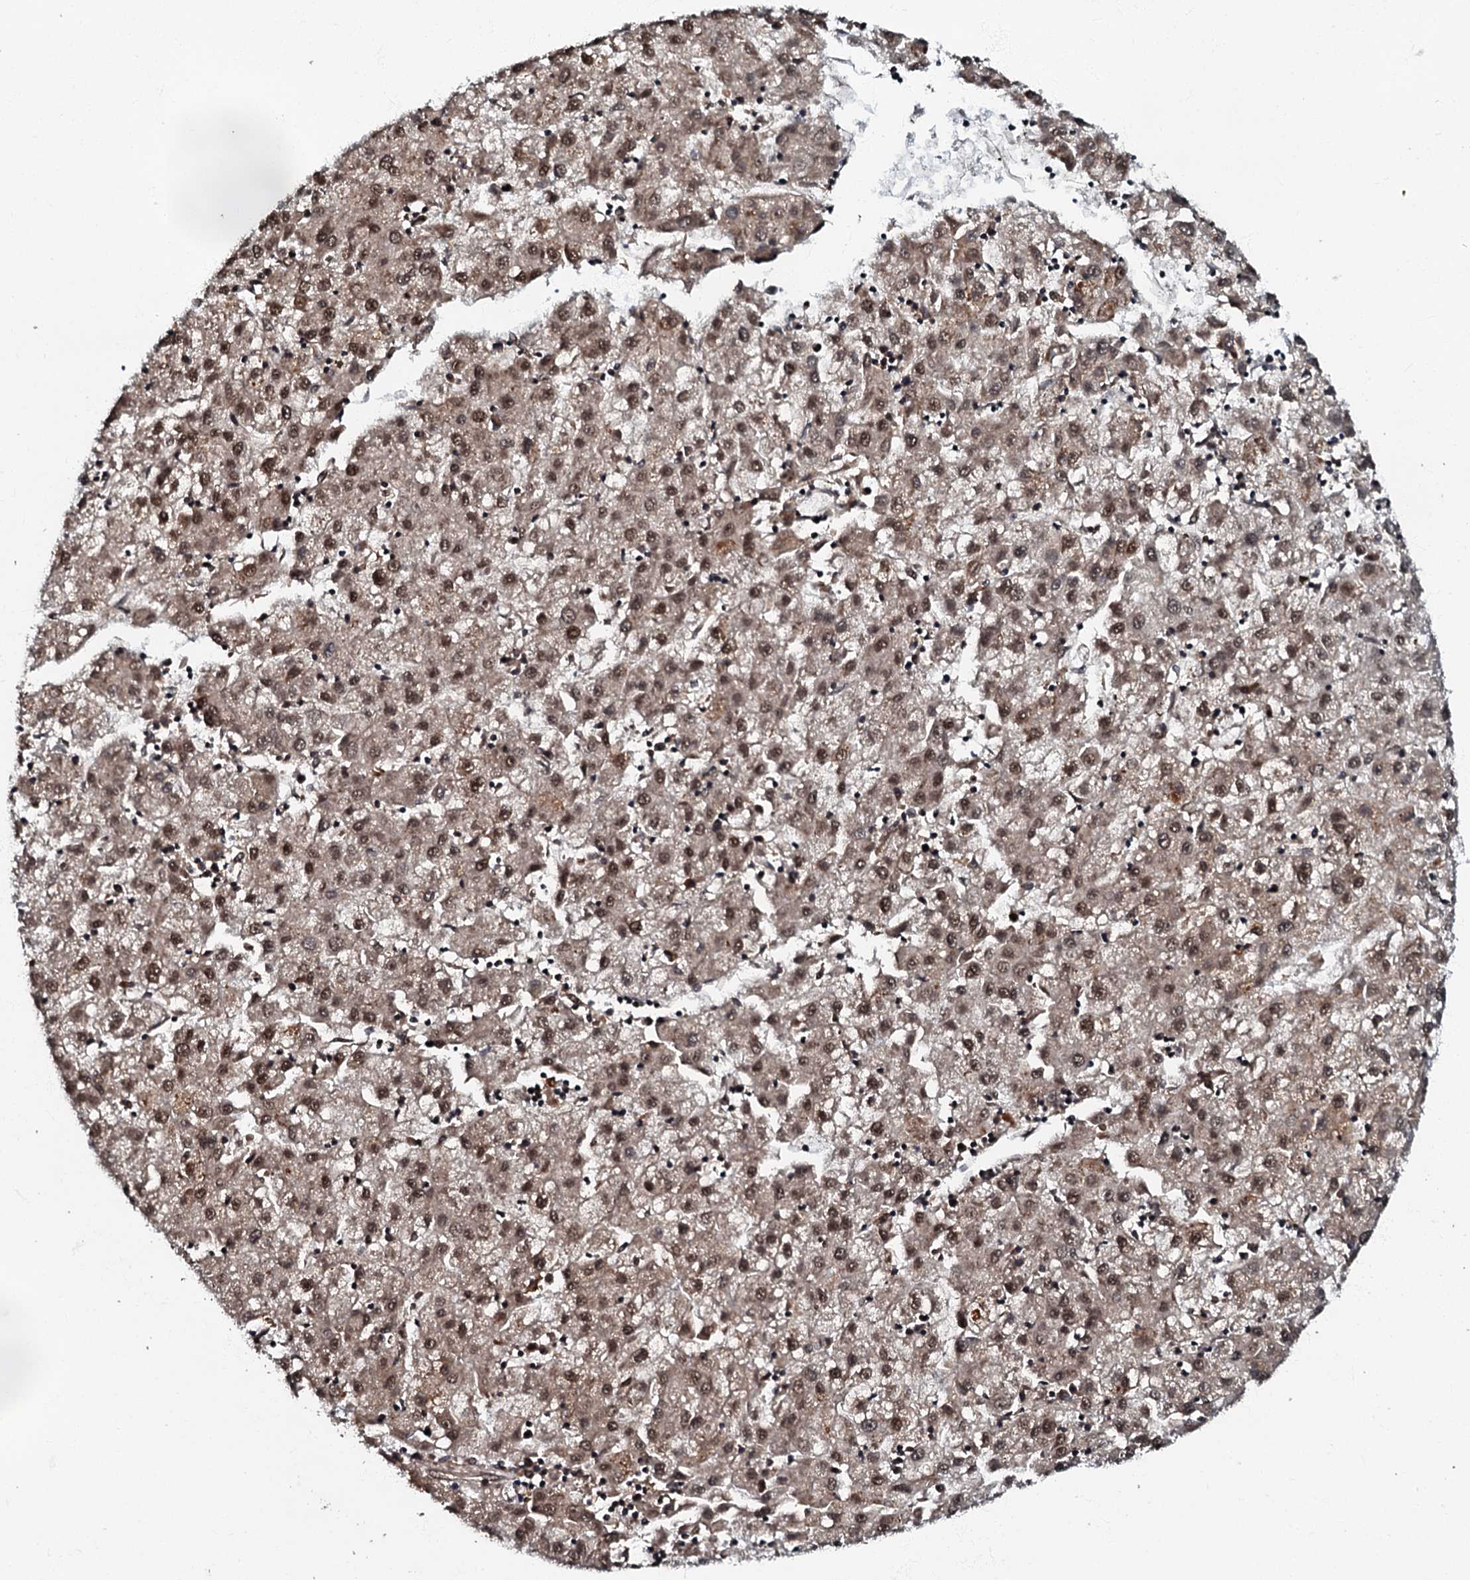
{"staining": {"intensity": "moderate", "quantity": ">75%", "location": "cytoplasmic/membranous,nuclear"}, "tissue": "liver cancer", "cell_type": "Tumor cells", "image_type": "cancer", "snomed": [{"axis": "morphology", "description": "Carcinoma, Hepatocellular, NOS"}, {"axis": "topography", "description": "Liver"}], "caption": "DAB (3,3'-diaminobenzidine) immunohistochemical staining of hepatocellular carcinoma (liver) exhibits moderate cytoplasmic/membranous and nuclear protein expression in about >75% of tumor cells. Nuclei are stained in blue.", "gene": "C18orf32", "patient": {"sex": "male", "age": 72}}